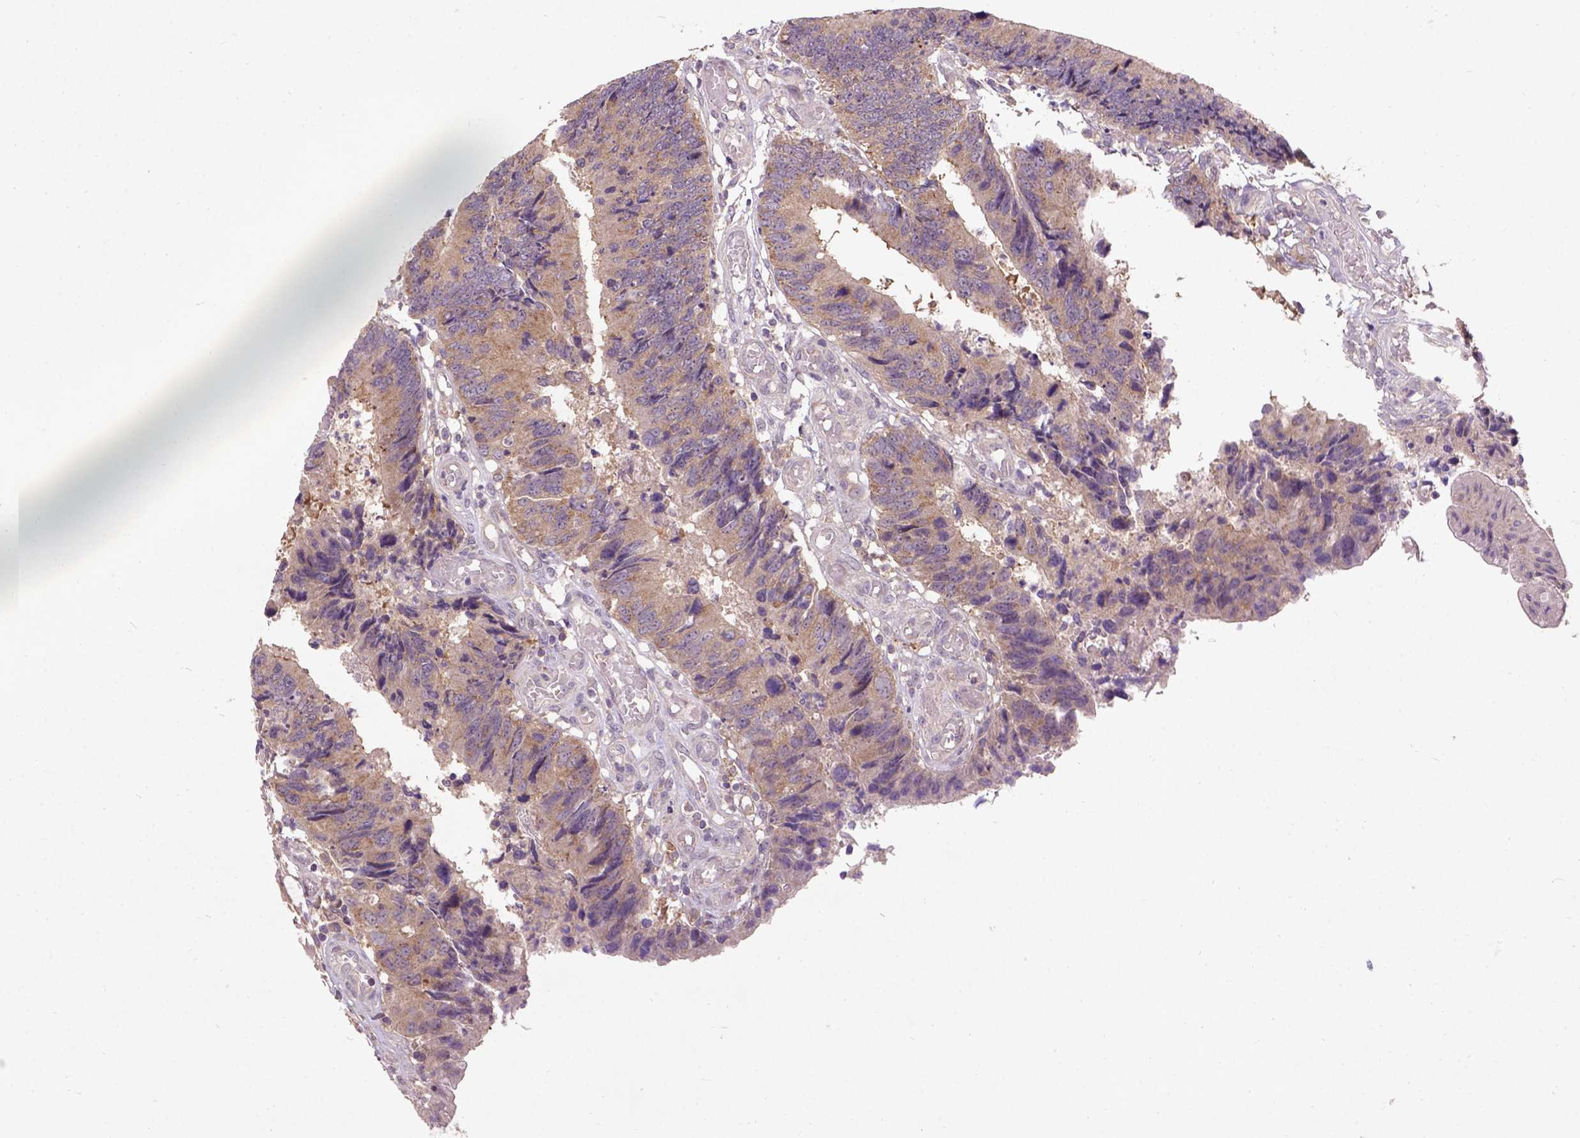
{"staining": {"intensity": "moderate", "quantity": "25%-75%", "location": "cytoplasmic/membranous"}, "tissue": "colorectal cancer", "cell_type": "Tumor cells", "image_type": "cancer", "snomed": [{"axis": "morphology", "description": "Adenocarcinoma, NOS"}, {"axis": "topography", "description": "Colon"}], "caption": "The histopathology image shows immunohistochemical staining of colorectal cancer. There is moderate cytoplasmic/membranous staining is present in about 25%-75% of tumor cells.", "gene": "KBTBD8", "patient": {"sex": "female", "age": 67}}